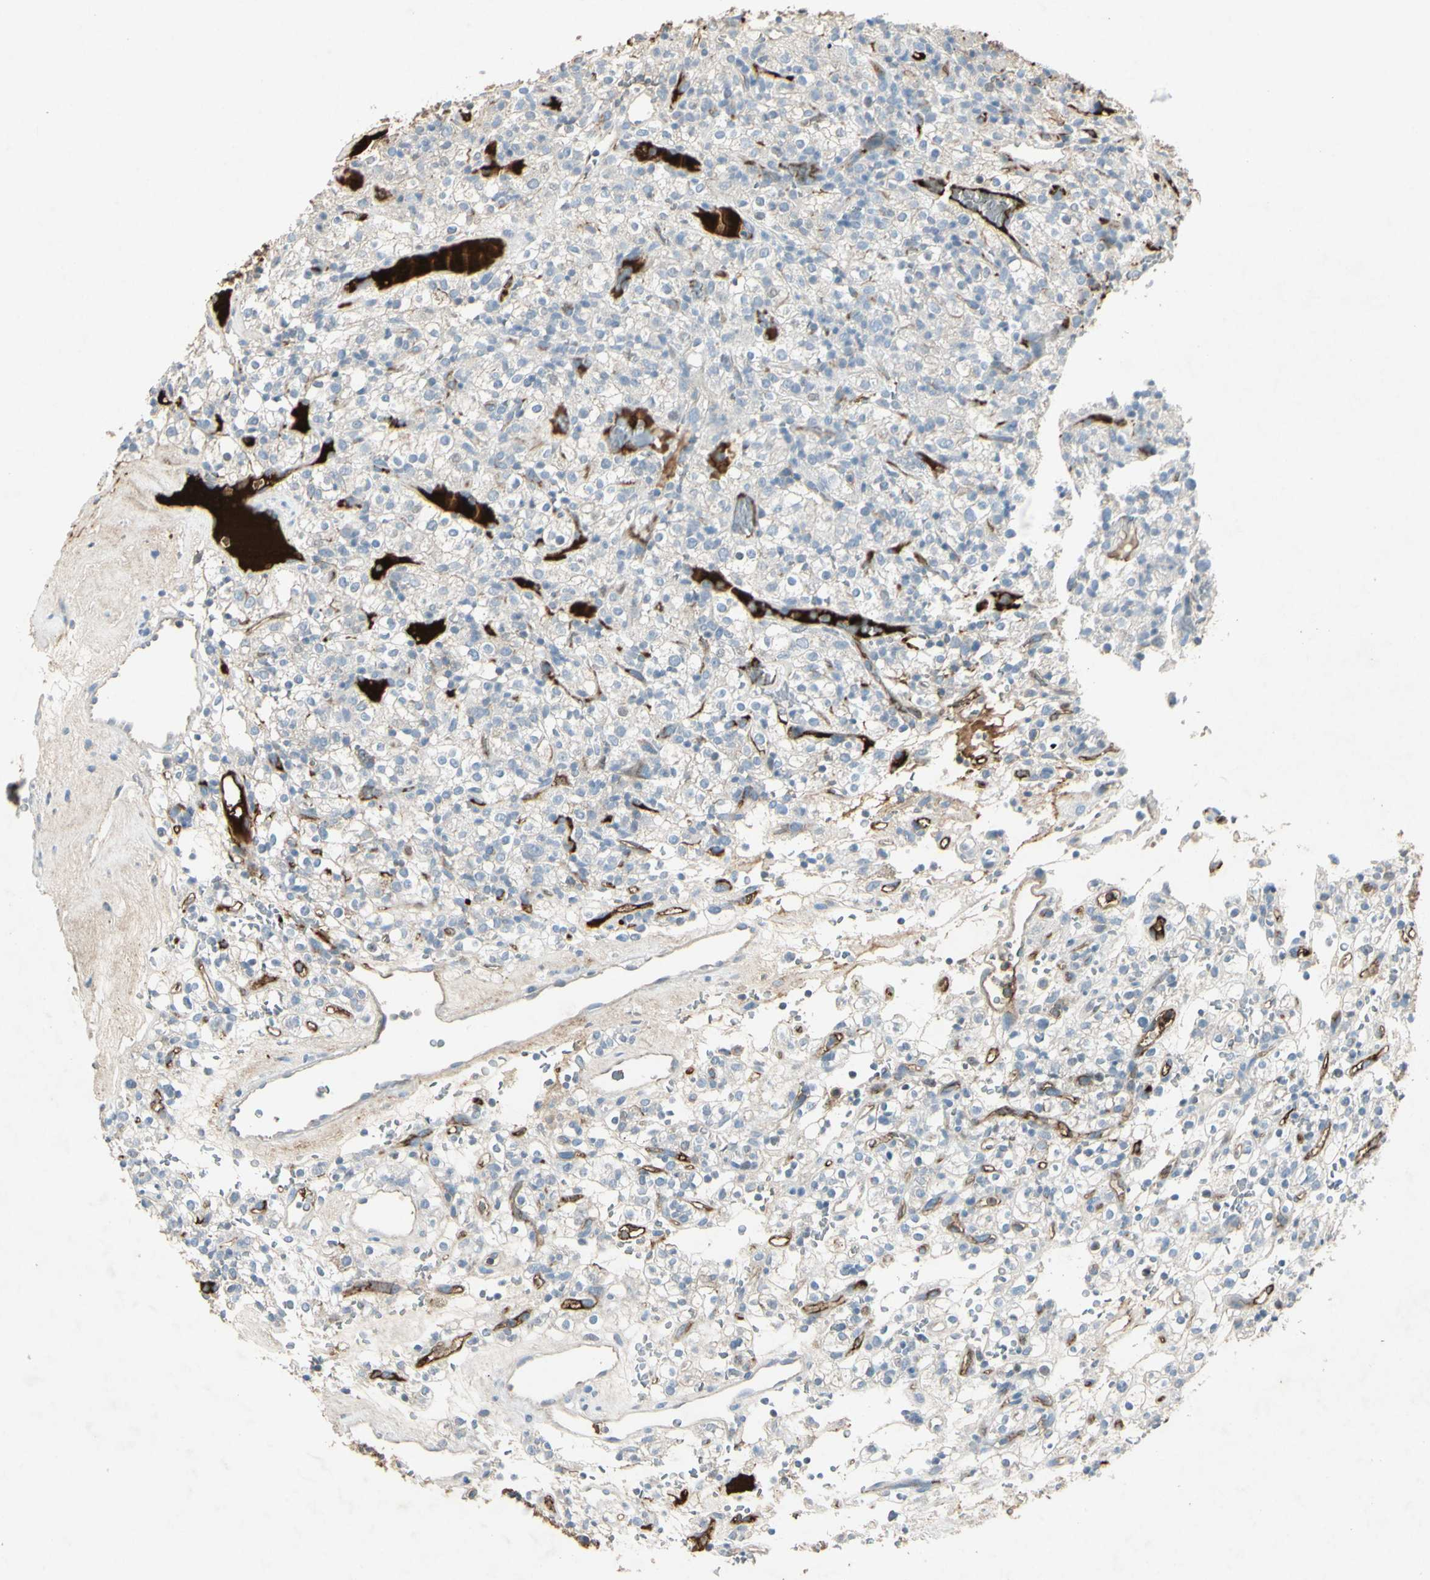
{"staining": {"intensity": "negative", "quantity": "none", "location": "none"}, "tissue": "renal cancer", "cell_type": "Tumor cells", "image_type": "cancer", "snomed": [{"axis": "morphology", "description": "Normal tissue, NOS"}, {"axis": "morphology", "description": "Adenocarcinoma, NOS"}, {"axis": "topography", "description": "Kidney"}], "caption": "The micrograph demonstrates no significant expression in tumor cells of renal cancer.", "gene": "IGHM", "patient": {"sex": "female", "age": 72}}